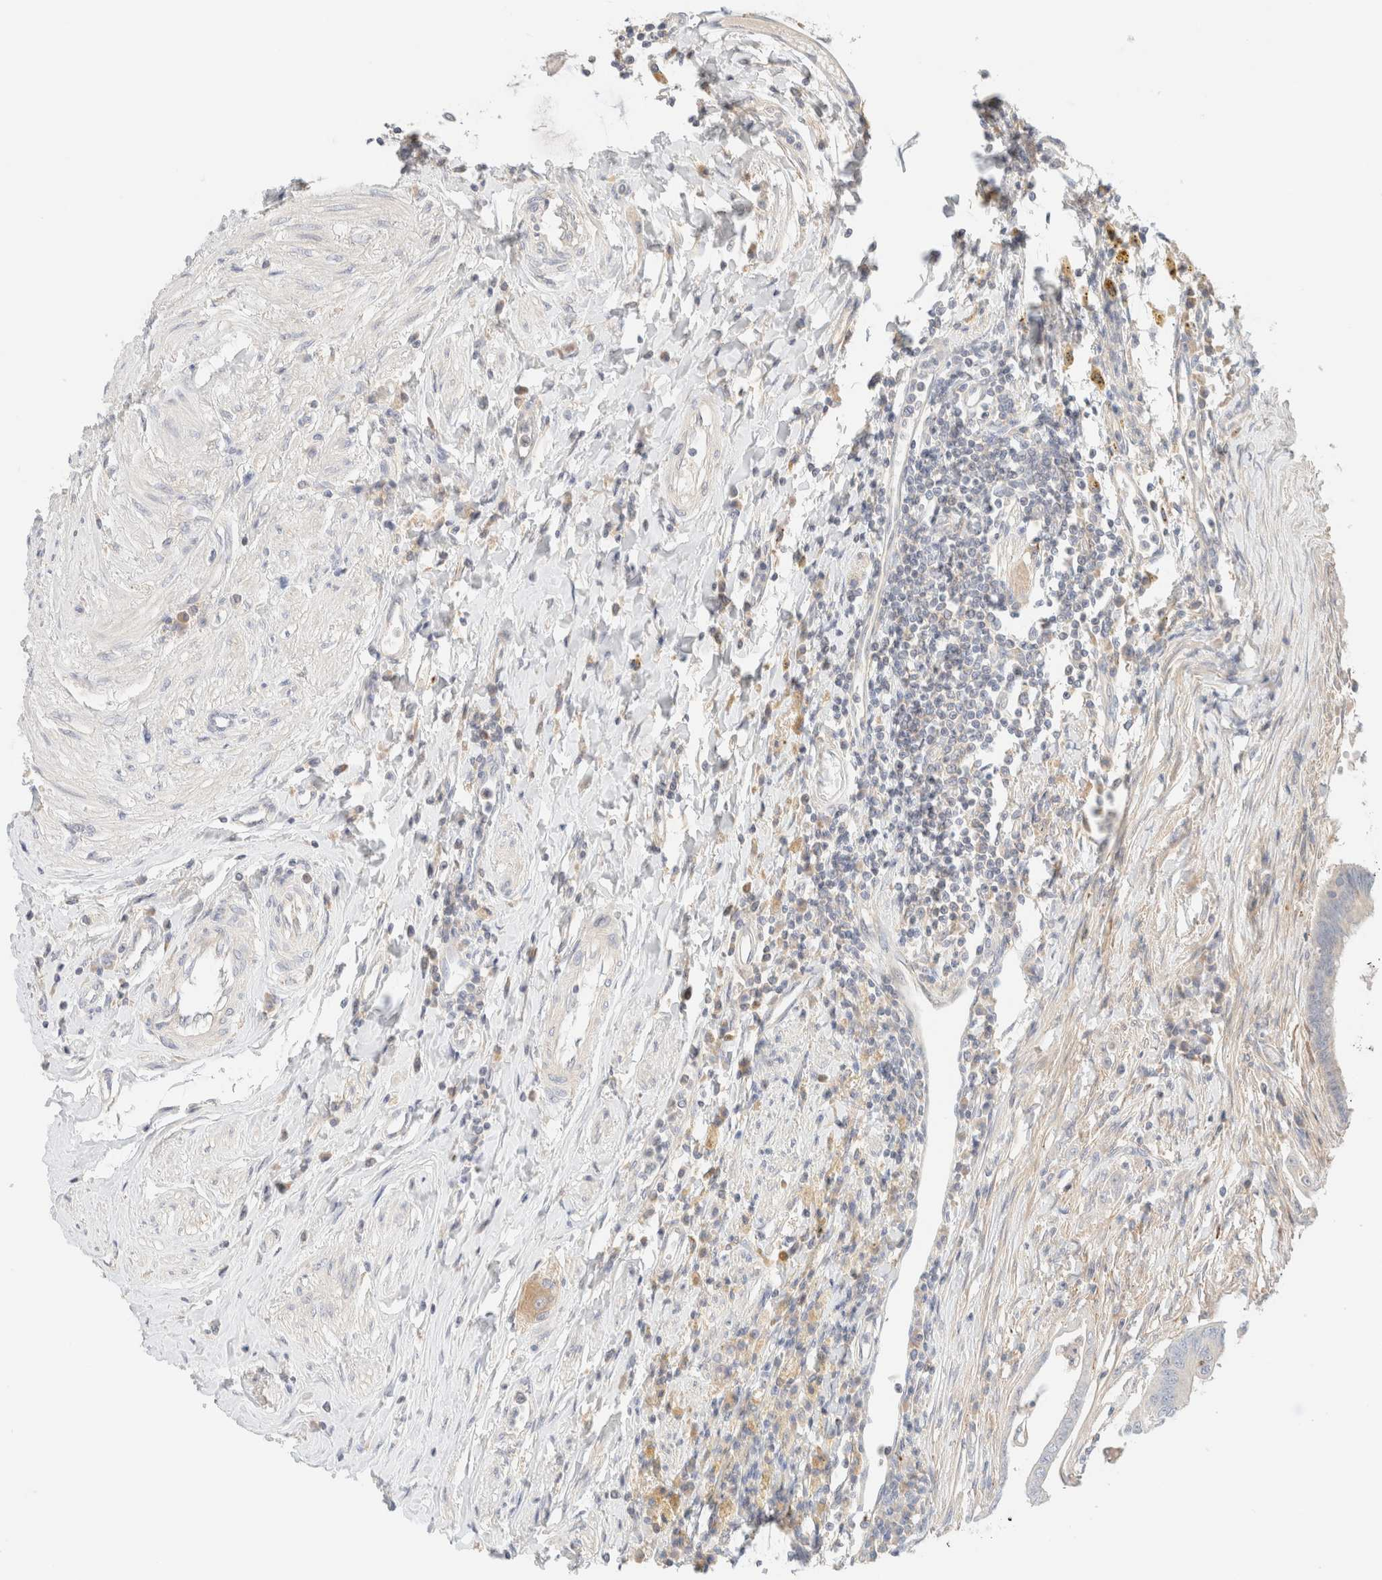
{"staining": {"intensity": "negative", "quantity": "none", "location": "none"}, "tissue": "colorectal cancer", "cell_type": "Tumor cells", "image_type": "cancer", "snomed": [{"axis": "morphology", "description": "Adenoma, NOS"}, {"axis": "morphology", "description": "Adenocarcinoma, NOS"}, {"axis": "topography", "description": "Colon"}], "caption": "Tumor cells show no significant expression in colorectal adenocarcinoma.", "gene": "SARM1", "patient": {"sex": "male", "age": 79}}